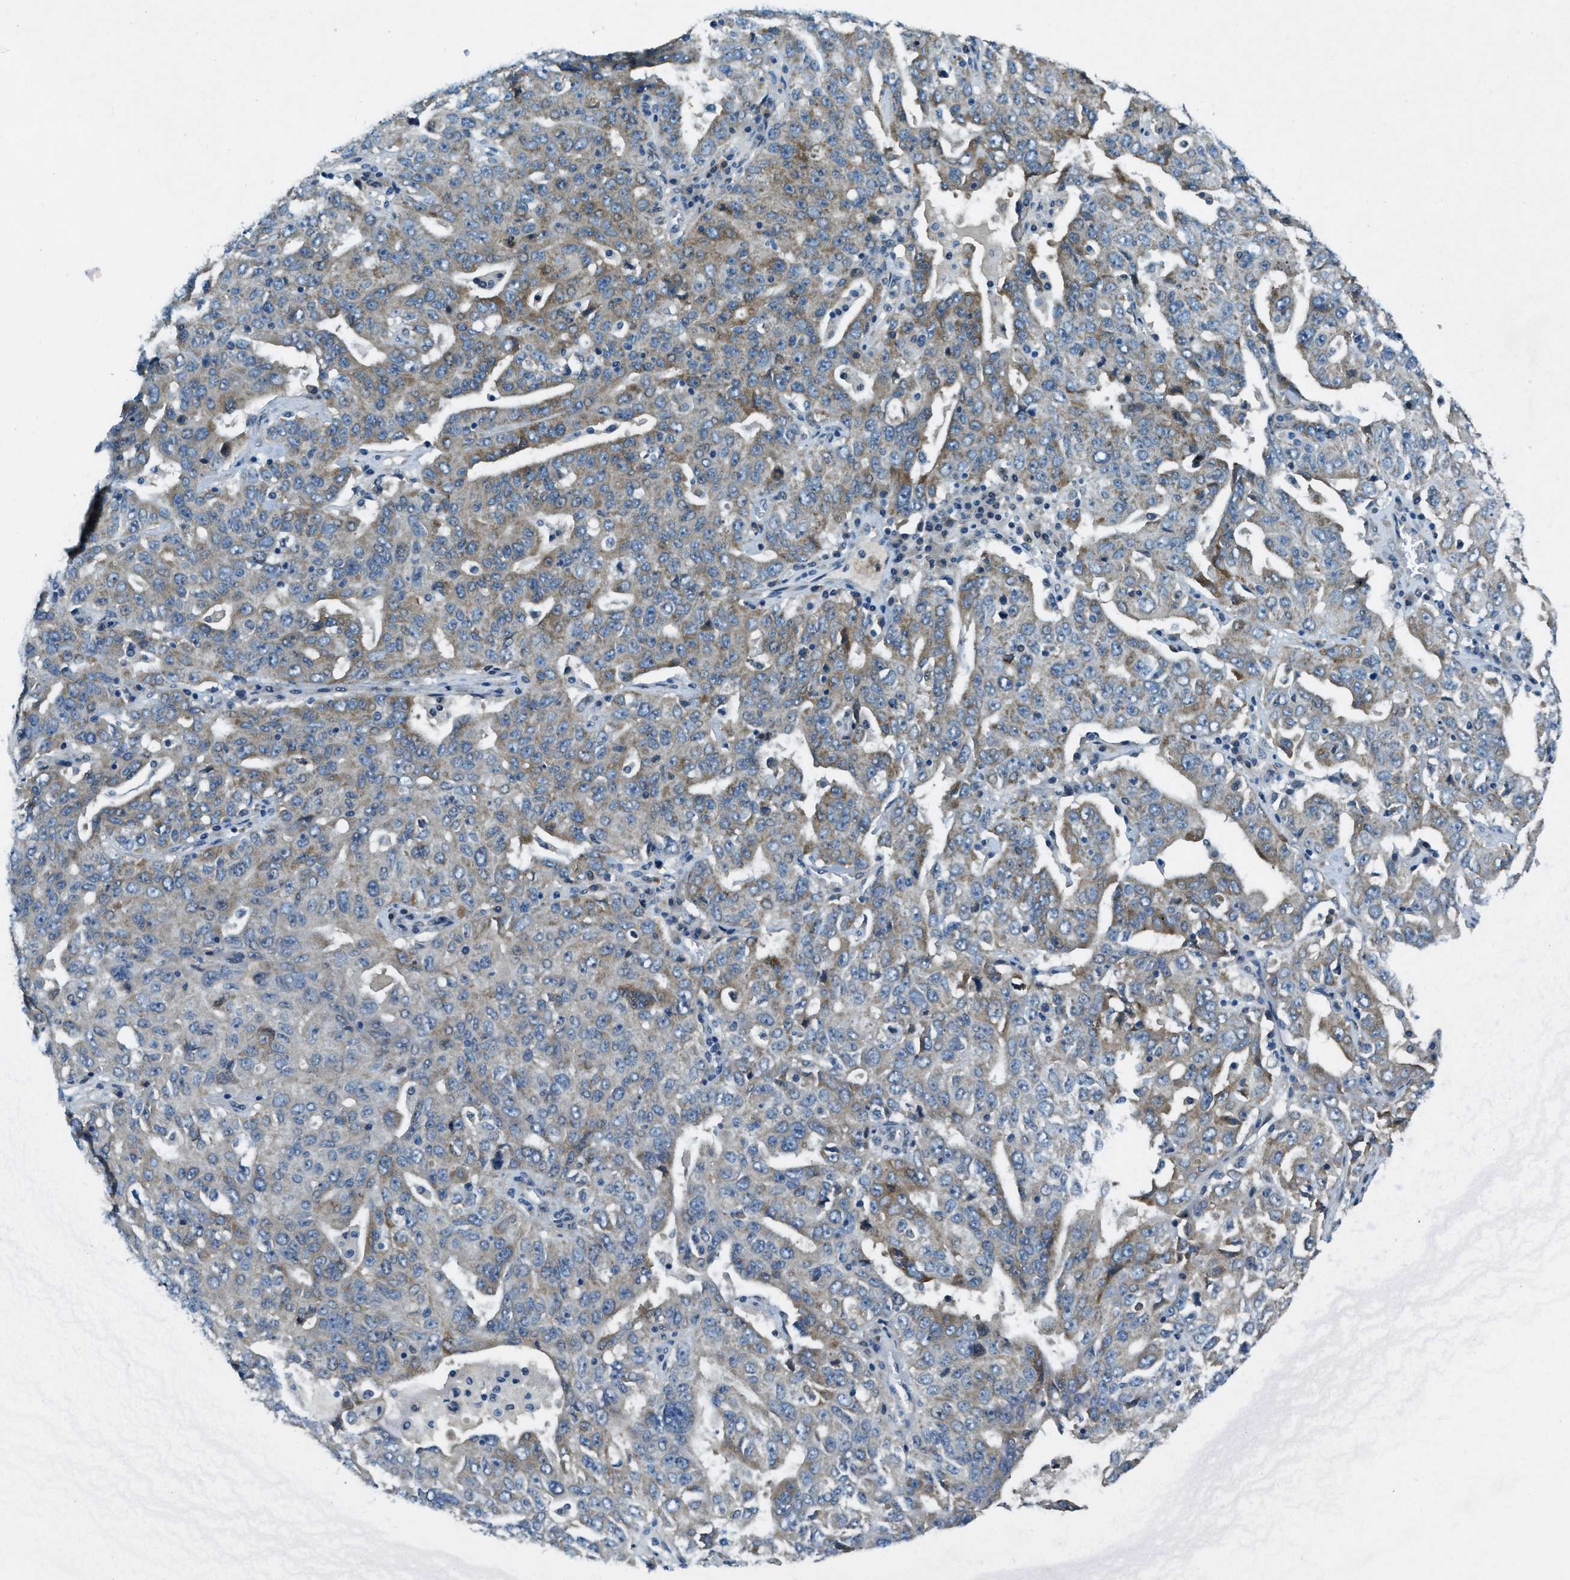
{"staining": {"intensity": "moderate", "quantity": "25%-75%", "location": "cytoplasmic/membranous"}, "tissue": "ovarian cancer", "cell_type": "Tumor cells", "image_type": "cancer", "snomed": [{"axis": "morphology", "description": "Carcinoma, endometroid"}, {"axis": "topography", "description": "Ovary"}], "caption": "A high-resolution photomicrograph shows immunohistochemistry staining of endometroid carcinoma (ovarian), which shows moderate cytoplasmic/membranous positivity in about 25%-75% of tumor cells. (brown staining indicates protein expression, while blue staining denotes nuclei).", "gene": "SNX14", "patient": {"sex": "female", "age": 62}}